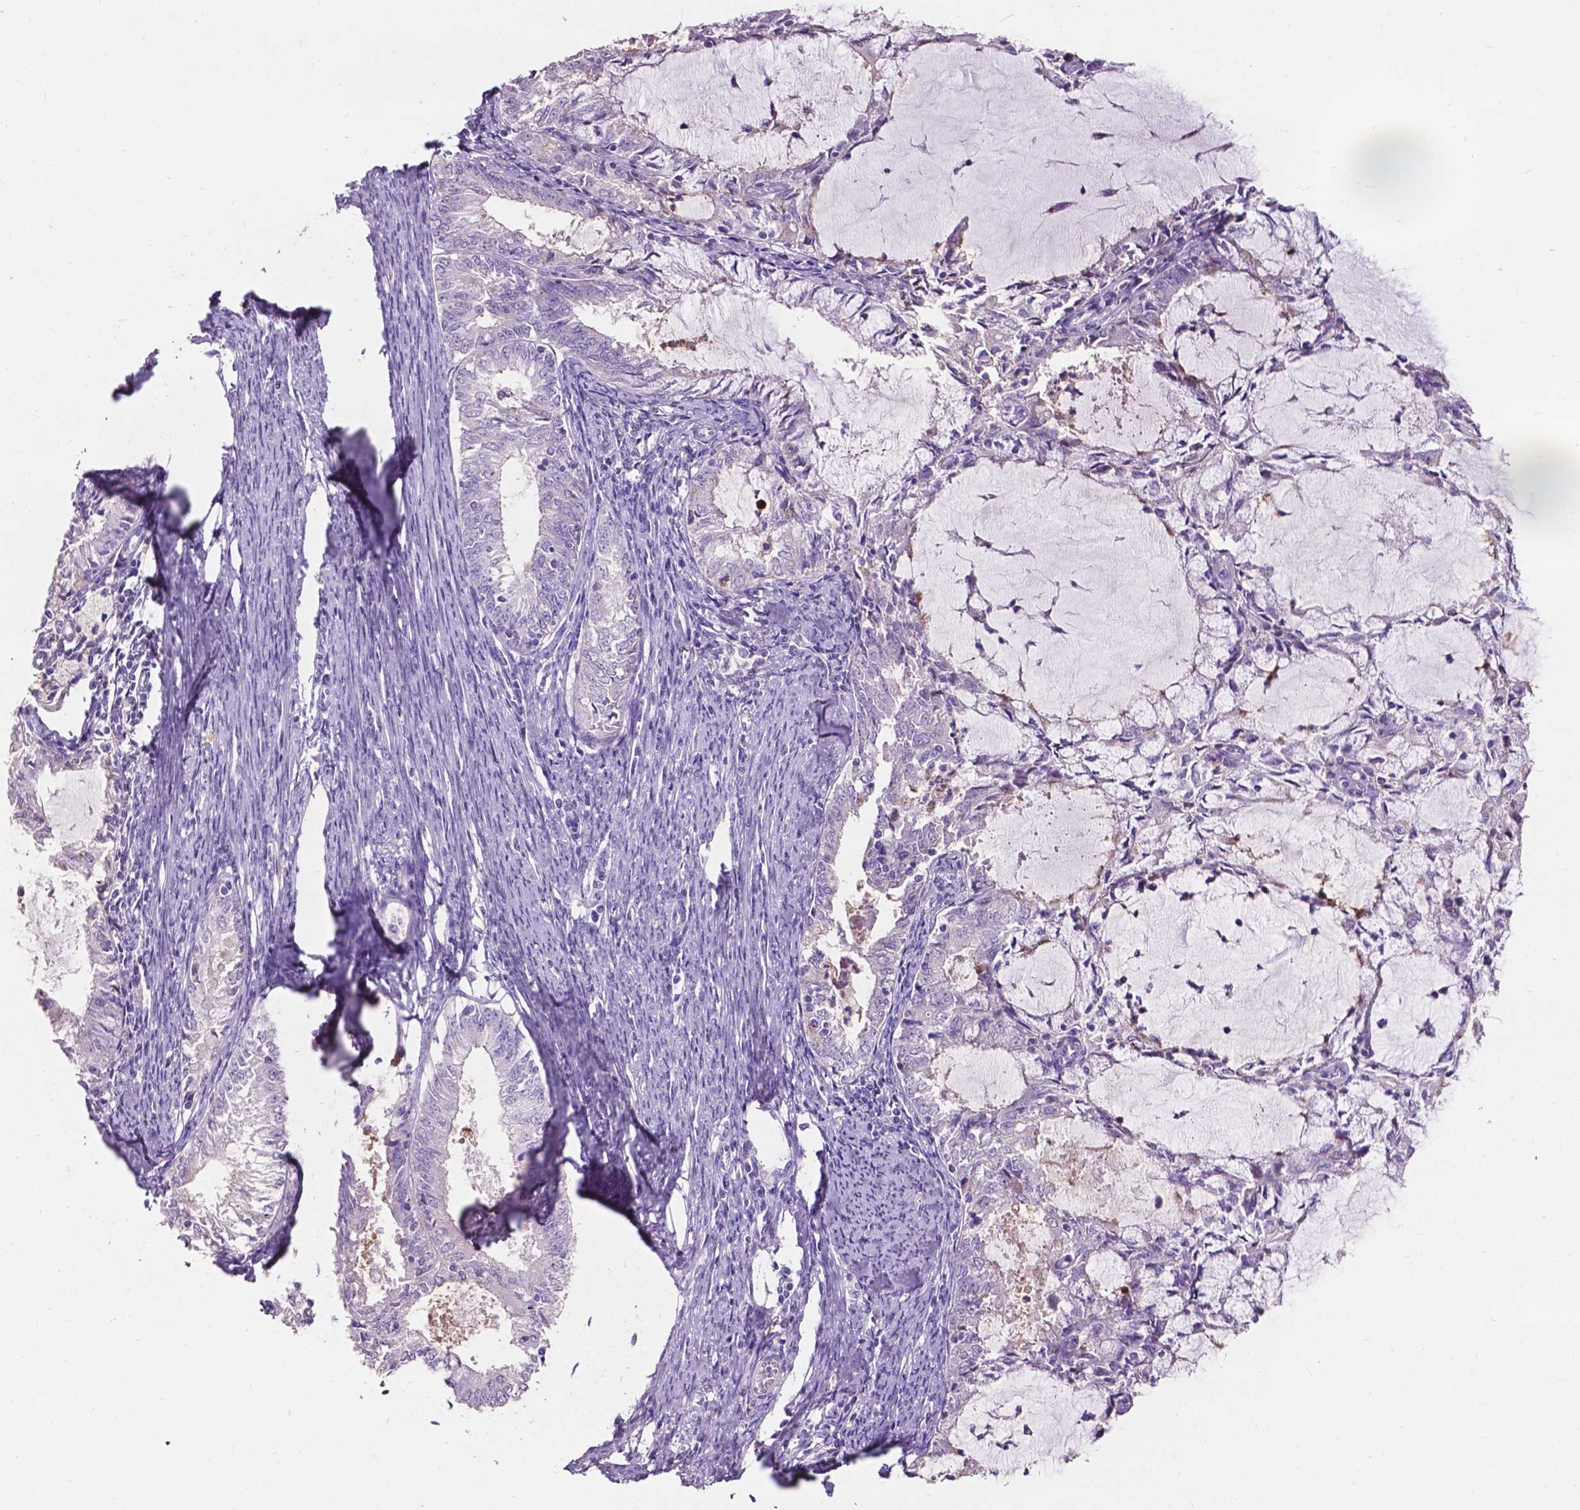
{"staining": {"intensity": "negative", "quantity": "none", "location": "none"}, "tissue": "endometrial cancer", "cell_type": "Tumor cells", "image_type": "cancer", "snomed": [{"axis": "morphology", "description": "Adenocarcinoma, NOS"}, {"axis": "topography", "description": "Endometrium"}], "caption": "This is an immunohistochemistry (IHC) image of endometrial adenocarcinoma. There is no positivity in tumor cells.", "gene": "PLSCR1", "patient": {"sex": "female", "age": 57}}